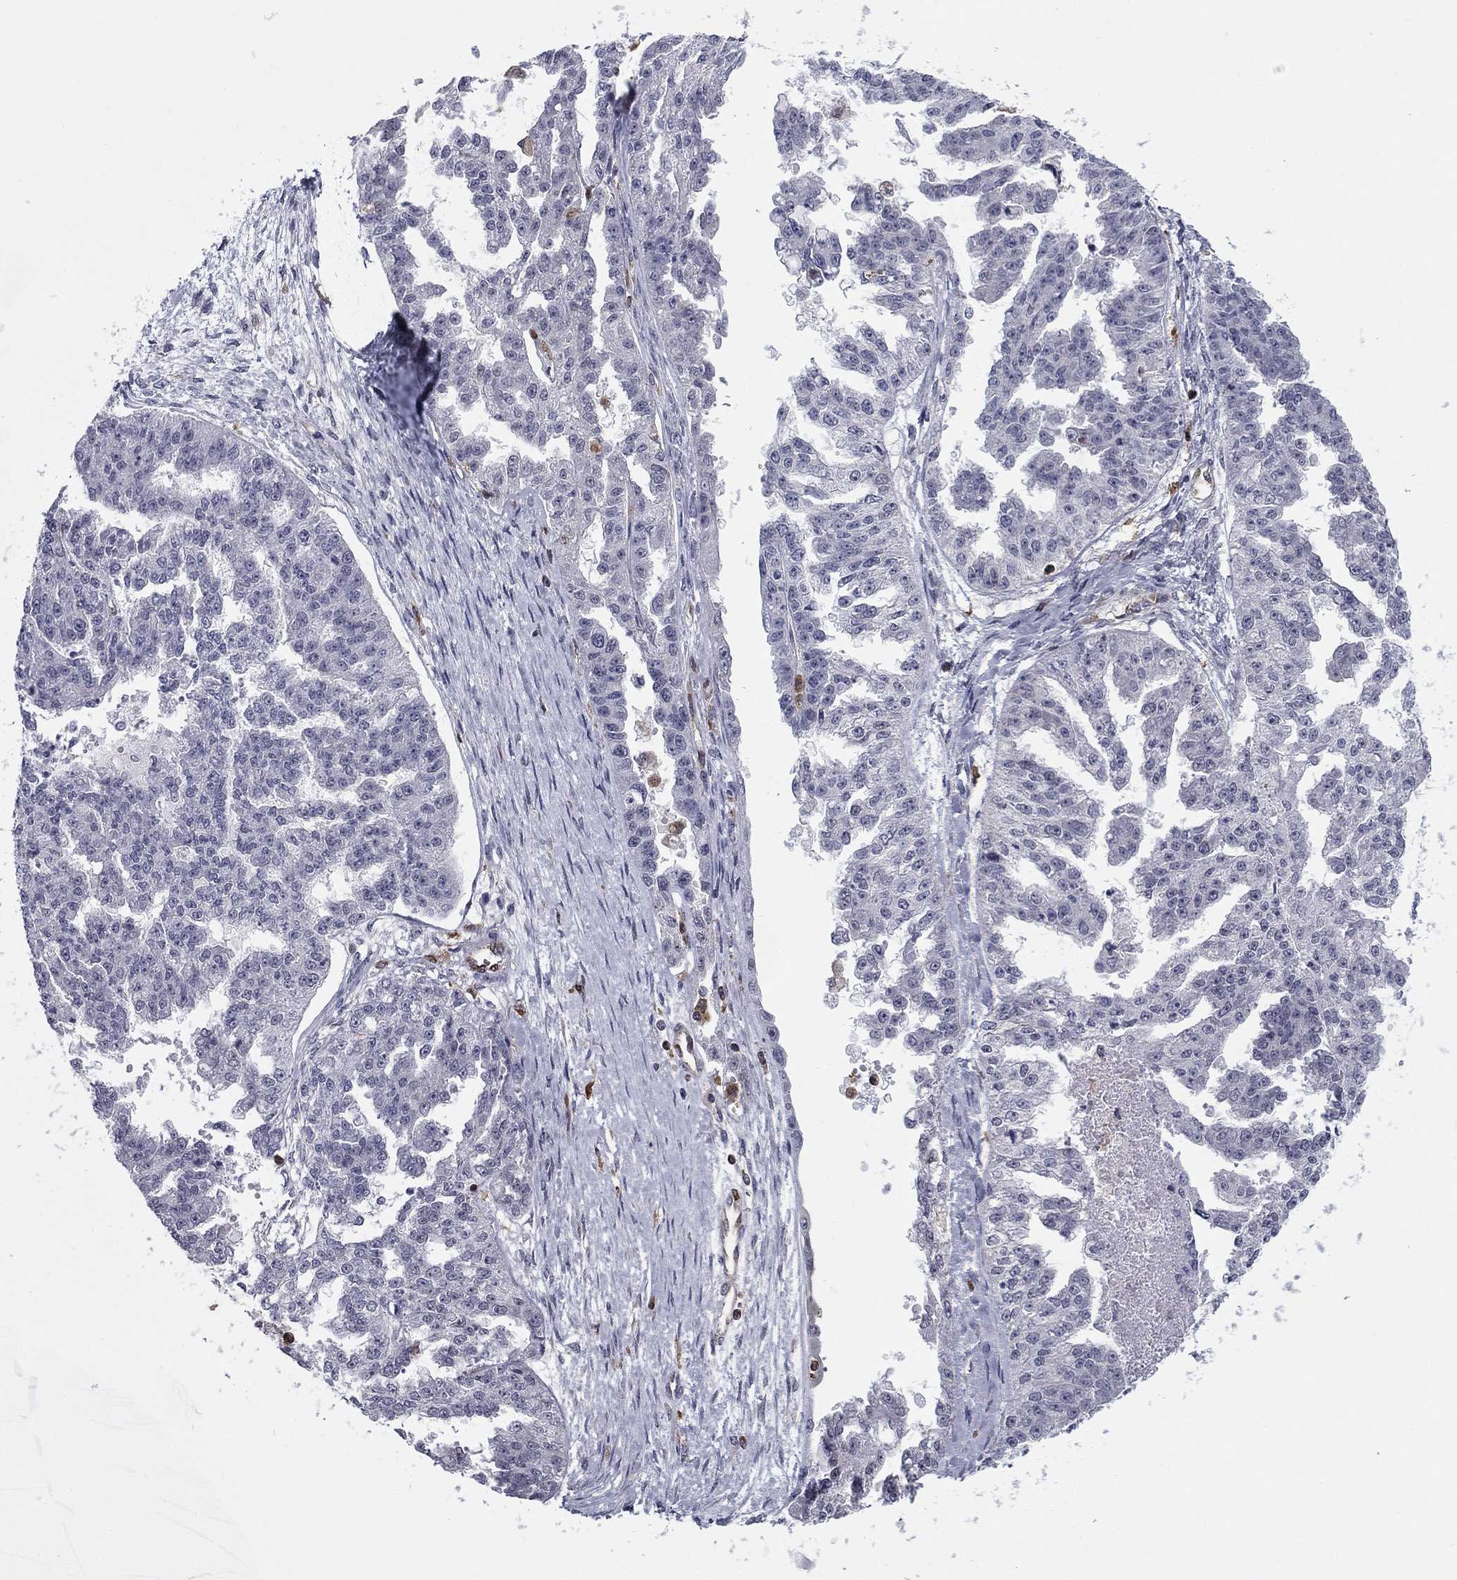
{"staining": {"intensity": "negative", "quantity": "none", "location": "none"}, "tissue": "ovarian cancer", "cell_type": "Tumor cells", "image_type": "cancer", "snomed": [{"axis": "morphology", "description": "Cystadenocarcinoma, serous, NOS"}, {"axis": "topography", "description": "Ovary"}], "caption": "IHC of human ovarian serous cystadenocarcinoma shows no expression in tumor cells.", "gene": "PLCB2", "patient": {"sex": "female", "age": 58}}